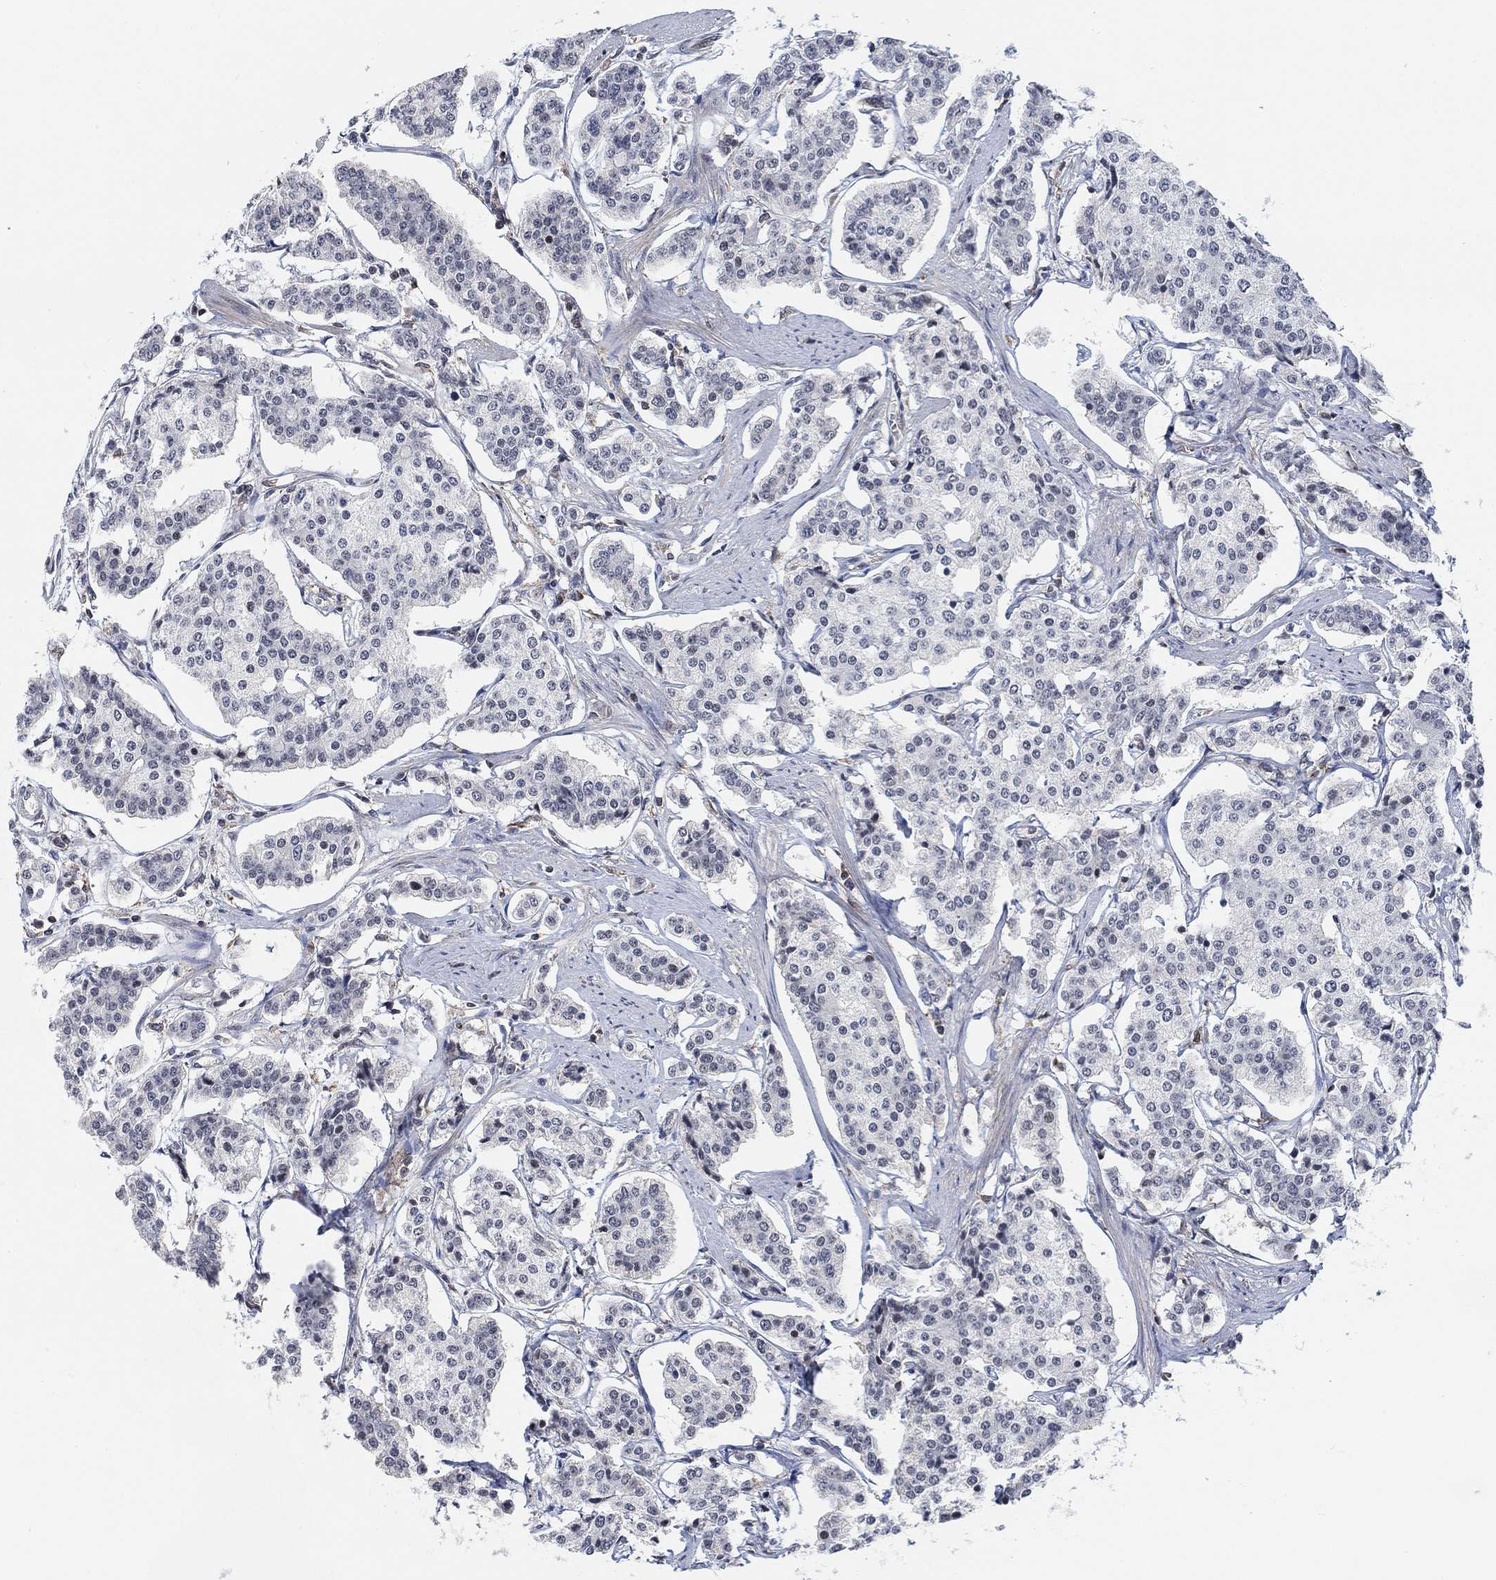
{"staining": {"intensity": "negative", "quantity": "none", "location": "none"}, "tissue": "carcinoid", "cell_type": "Tumor cells", "image_type": "cancer", "snomed": [{"axis": "morphology", "description": "Carcinoid, malignant, NOS"}, {"axis": "topography", "description": "Small intestine"}], "caption": "Photomicrograph shows no protein positivity in tumor cells of carcinoid (malignant) tissue.", "gene": "PWWP2B", "patient": {"sex": "female", "age": 65}}